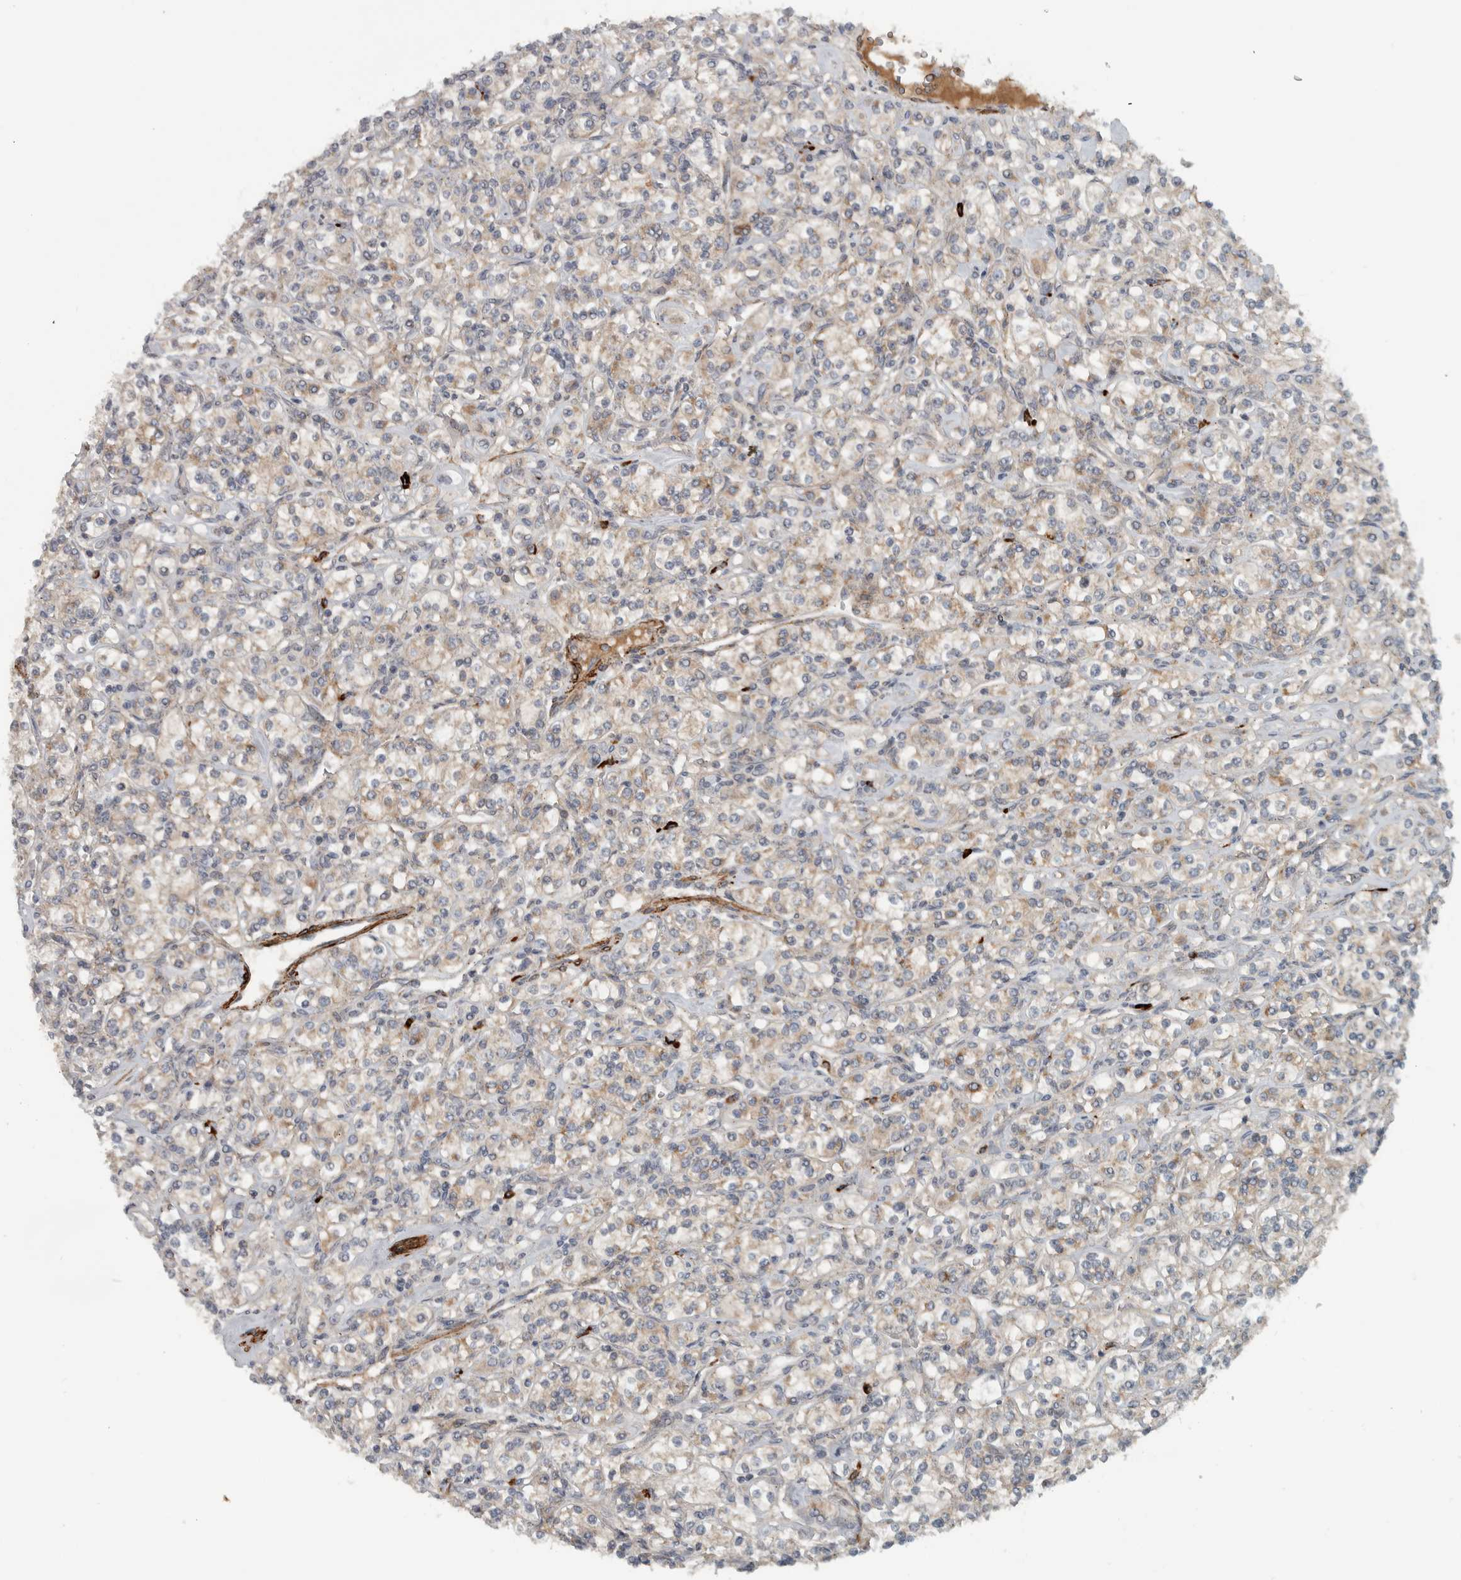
{"staining": {"intensity": "weak", "quantity": "25%-75%", "location": "cytoplasmic/membranous"}, "tissue": "renal cancer", "cell_type": "Tumor cells", "image_type": "cancer", "snomed": [{"axis": "morphology", "description": "Adenocarcinoma, NOS"}, {"axis": "topography", "description": "Kidney"}], "caption": "Adenocarcinoma (renal) was stained to show a protein in brown. There is low levels of weak cytoplasmic/membranous positivity in about 25%-75% of tumor cells.", "gene": "LBHD1", "patient": {"sex": "male", "age": 77}}